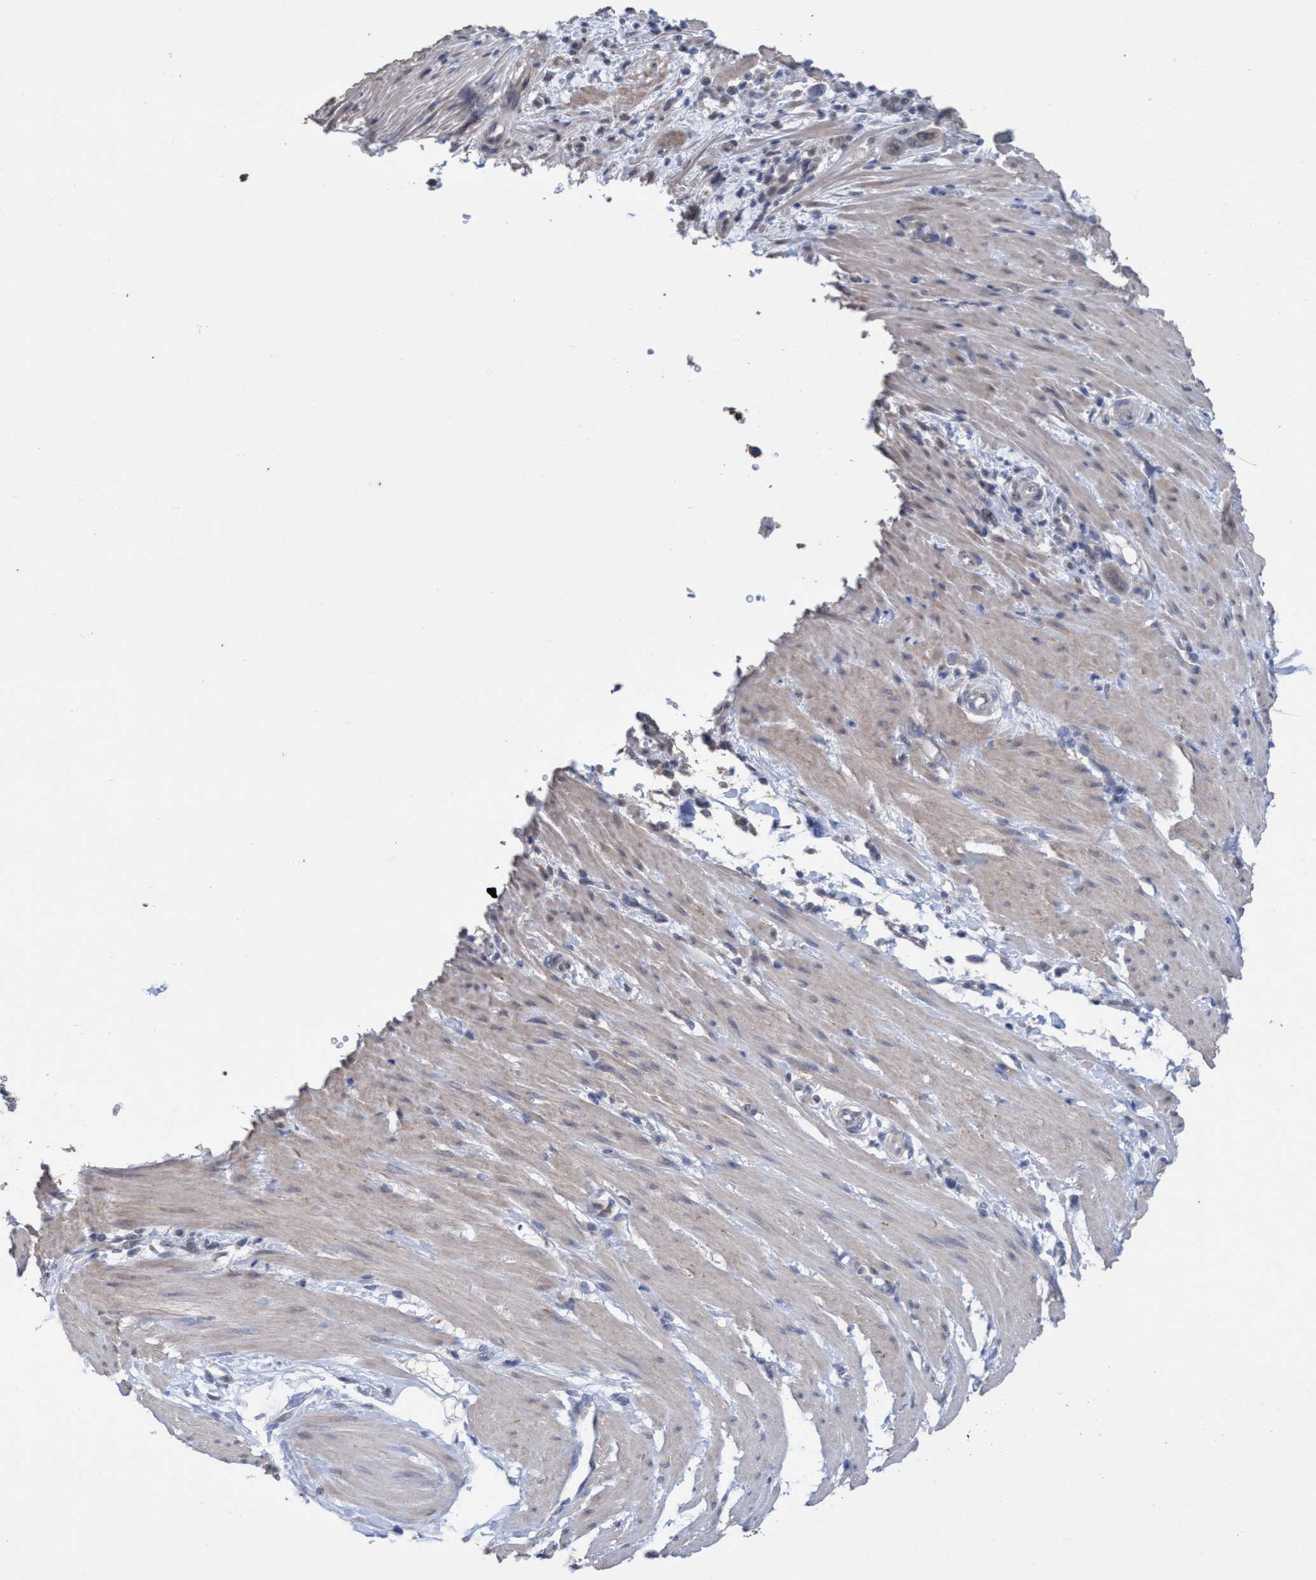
{"staining": {"intensity": "negative", "quantity": "none", "location": "none"}, "tissue": "pancreatic cancer", "cell_type": "Tumor cells", "image_type": "cancer", "snomed": [{"axis": "morphology", "description": "Adenocarcinoma, NOS"}, {"axis": "topography", "description": "Pancreas"}], "caption": "The IHC image has no significant expression in tumor cells of pancreatic cancer (adenocarcinoma) tissue.", "gene": "GLOD4", "patient": {"sex": "female", "age": 70}}